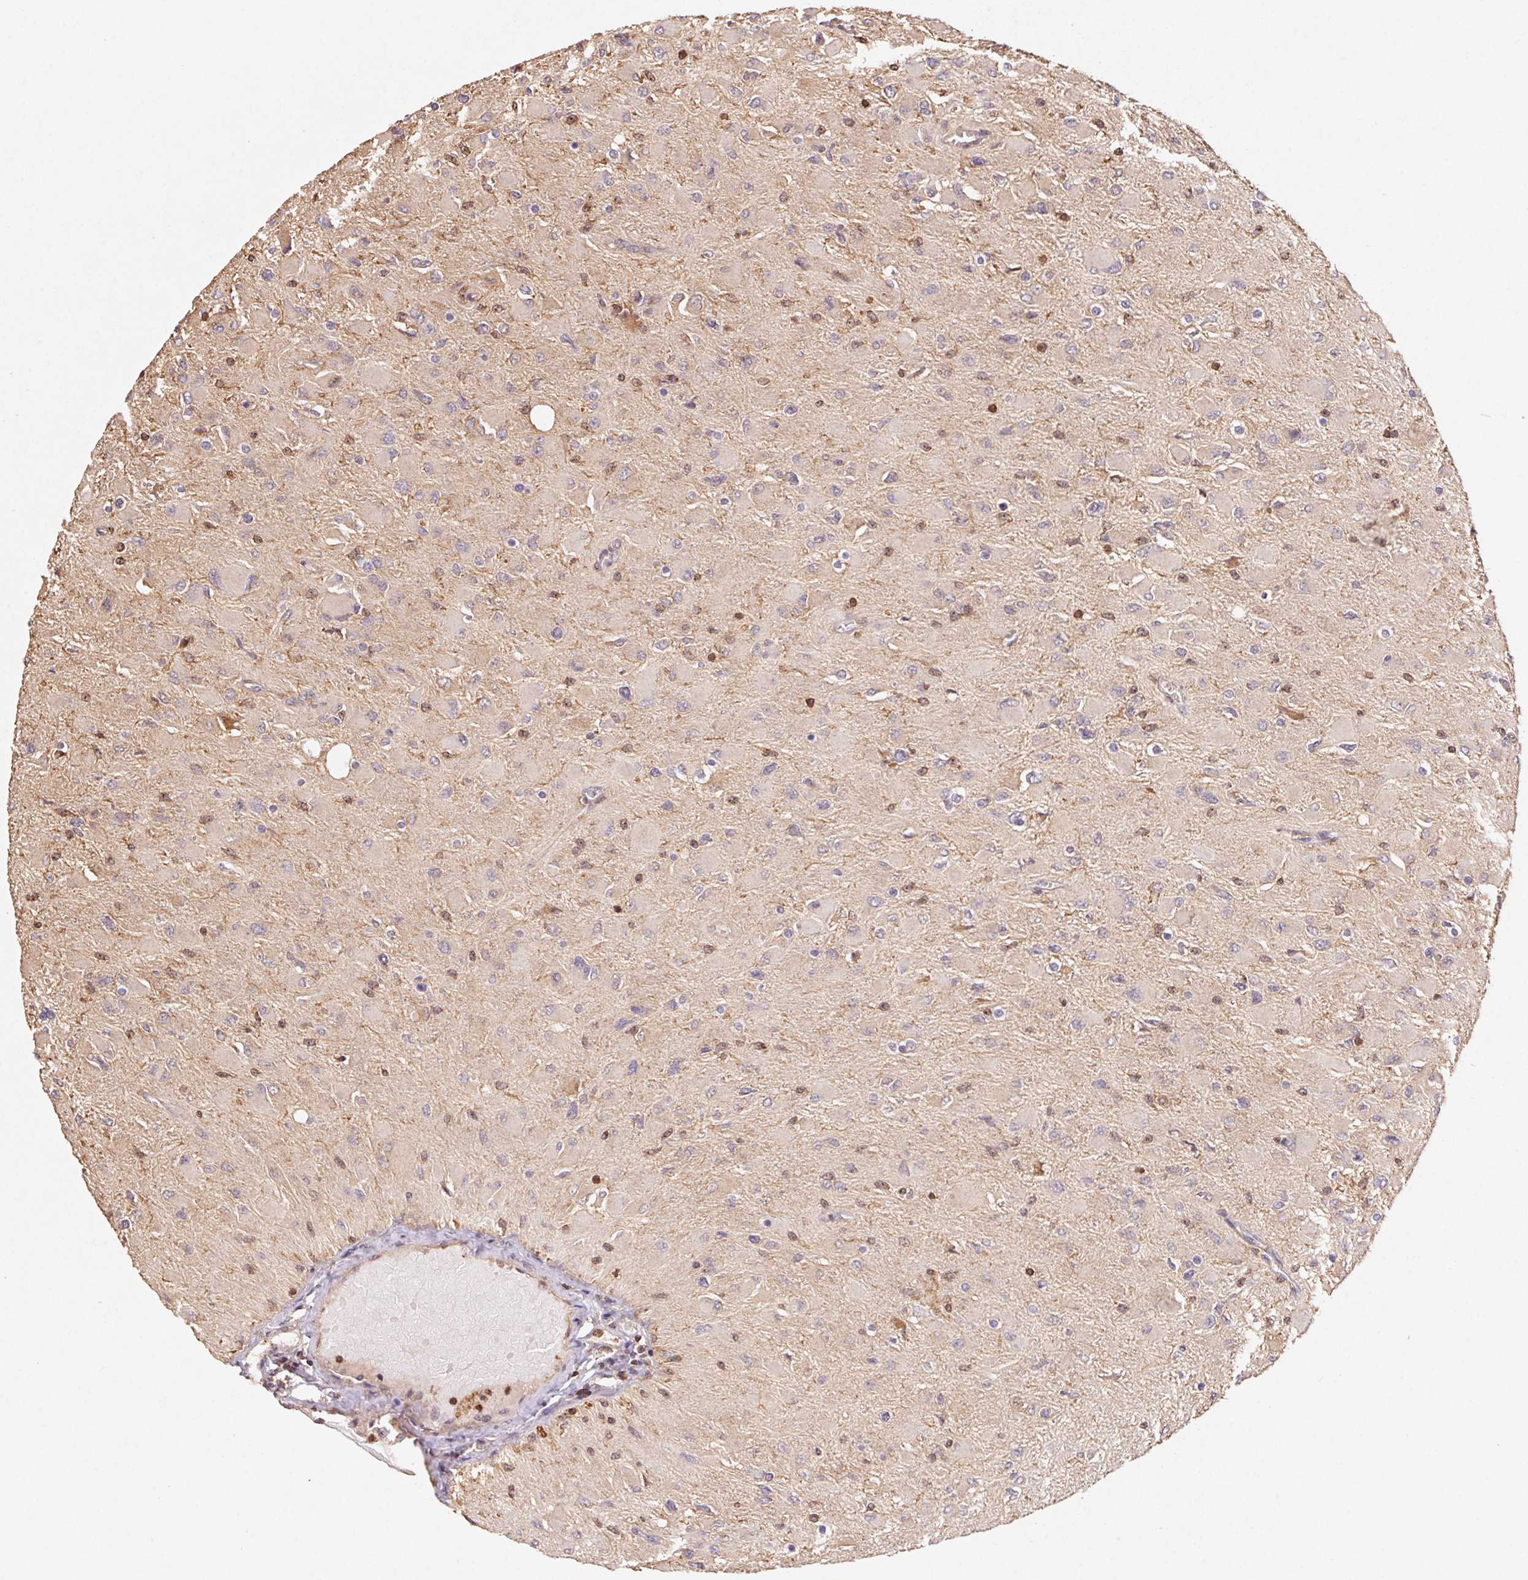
{"staining": {"intensity": "negative", "quantity": "none", "location": "none"}, "tissue": "glioma", "cell_type": "Tumor cells", "image_type": "cancer", "snomed": [{"axis": "morphology", "description": "Glioma, malignant, High grade"}, {"axis": "topography", "description": "Cerebral cortex"}], "caption": "DAB immunohistochemical staining of glioma reveals no significant expression in tumor cells. (DAB (3,3'-diaminobenzidine) IHC visualized using brightfield microscopy, high magnification).", "gene": "ATG10", "patient": {"sex": "female", "age": 36}}